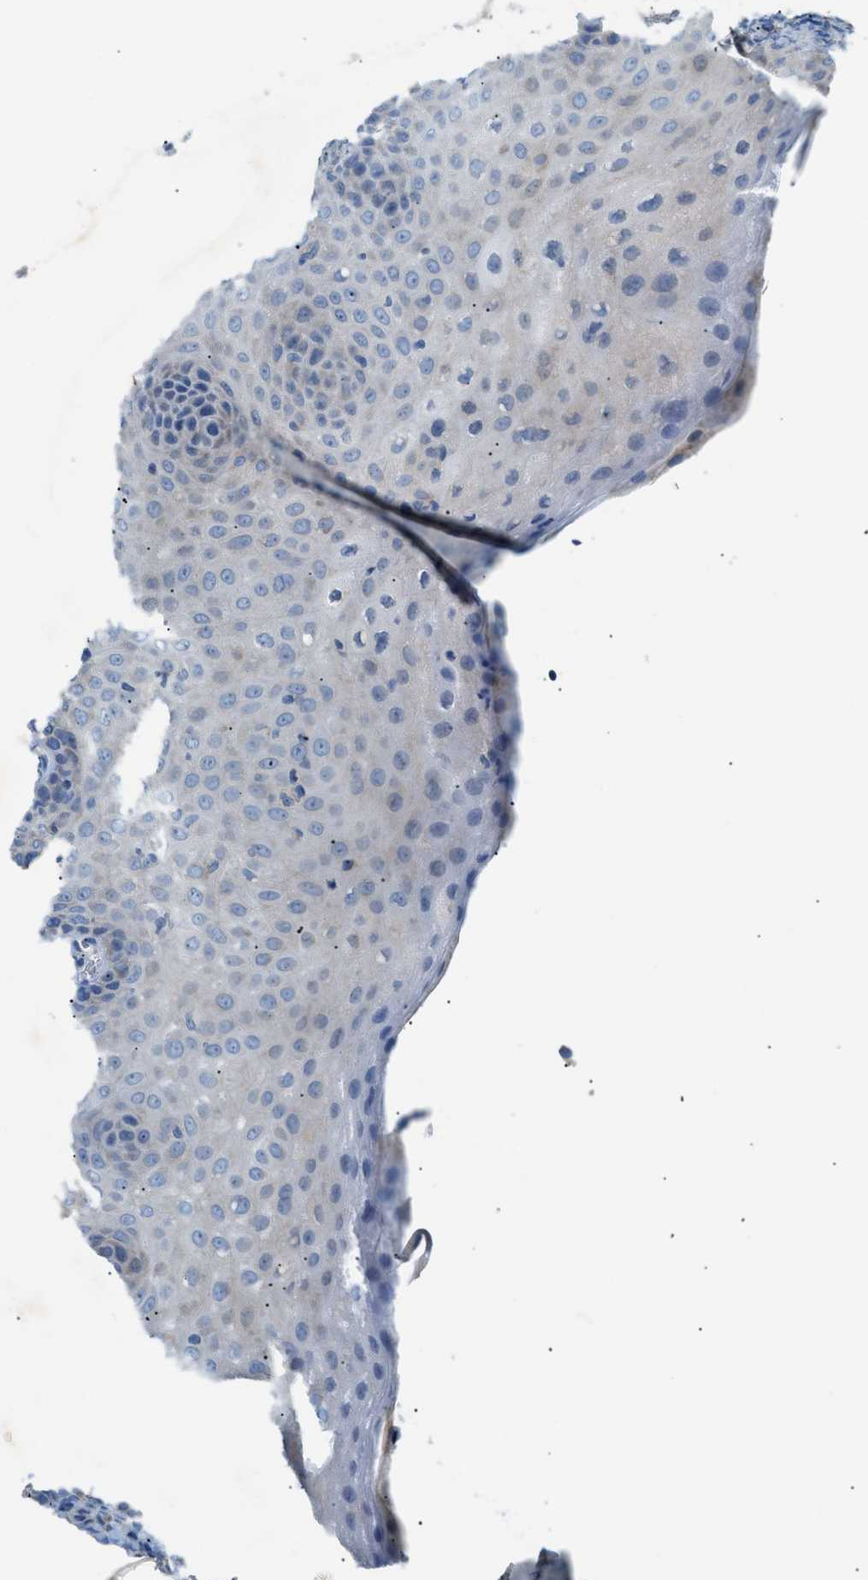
{"staining": {"intensity": "negative", "quantity": "none", "location": "none"}, "tissue": "tonsil", "cell_type": "Germinal center cells", "image_type": "normal", "snomed": [{"axis": "morphology", "description": "Normal tissue, NOS"}, {"axis": "topography", "description": "Tonsil"}], "caption": "Immunohistochemical staining of normal tonsil reveals no significant staining in germinal center cells. Nuclei are stained in blue.", "gene": "ILDR1", "patient": {"sex": "male", "age": 37}}